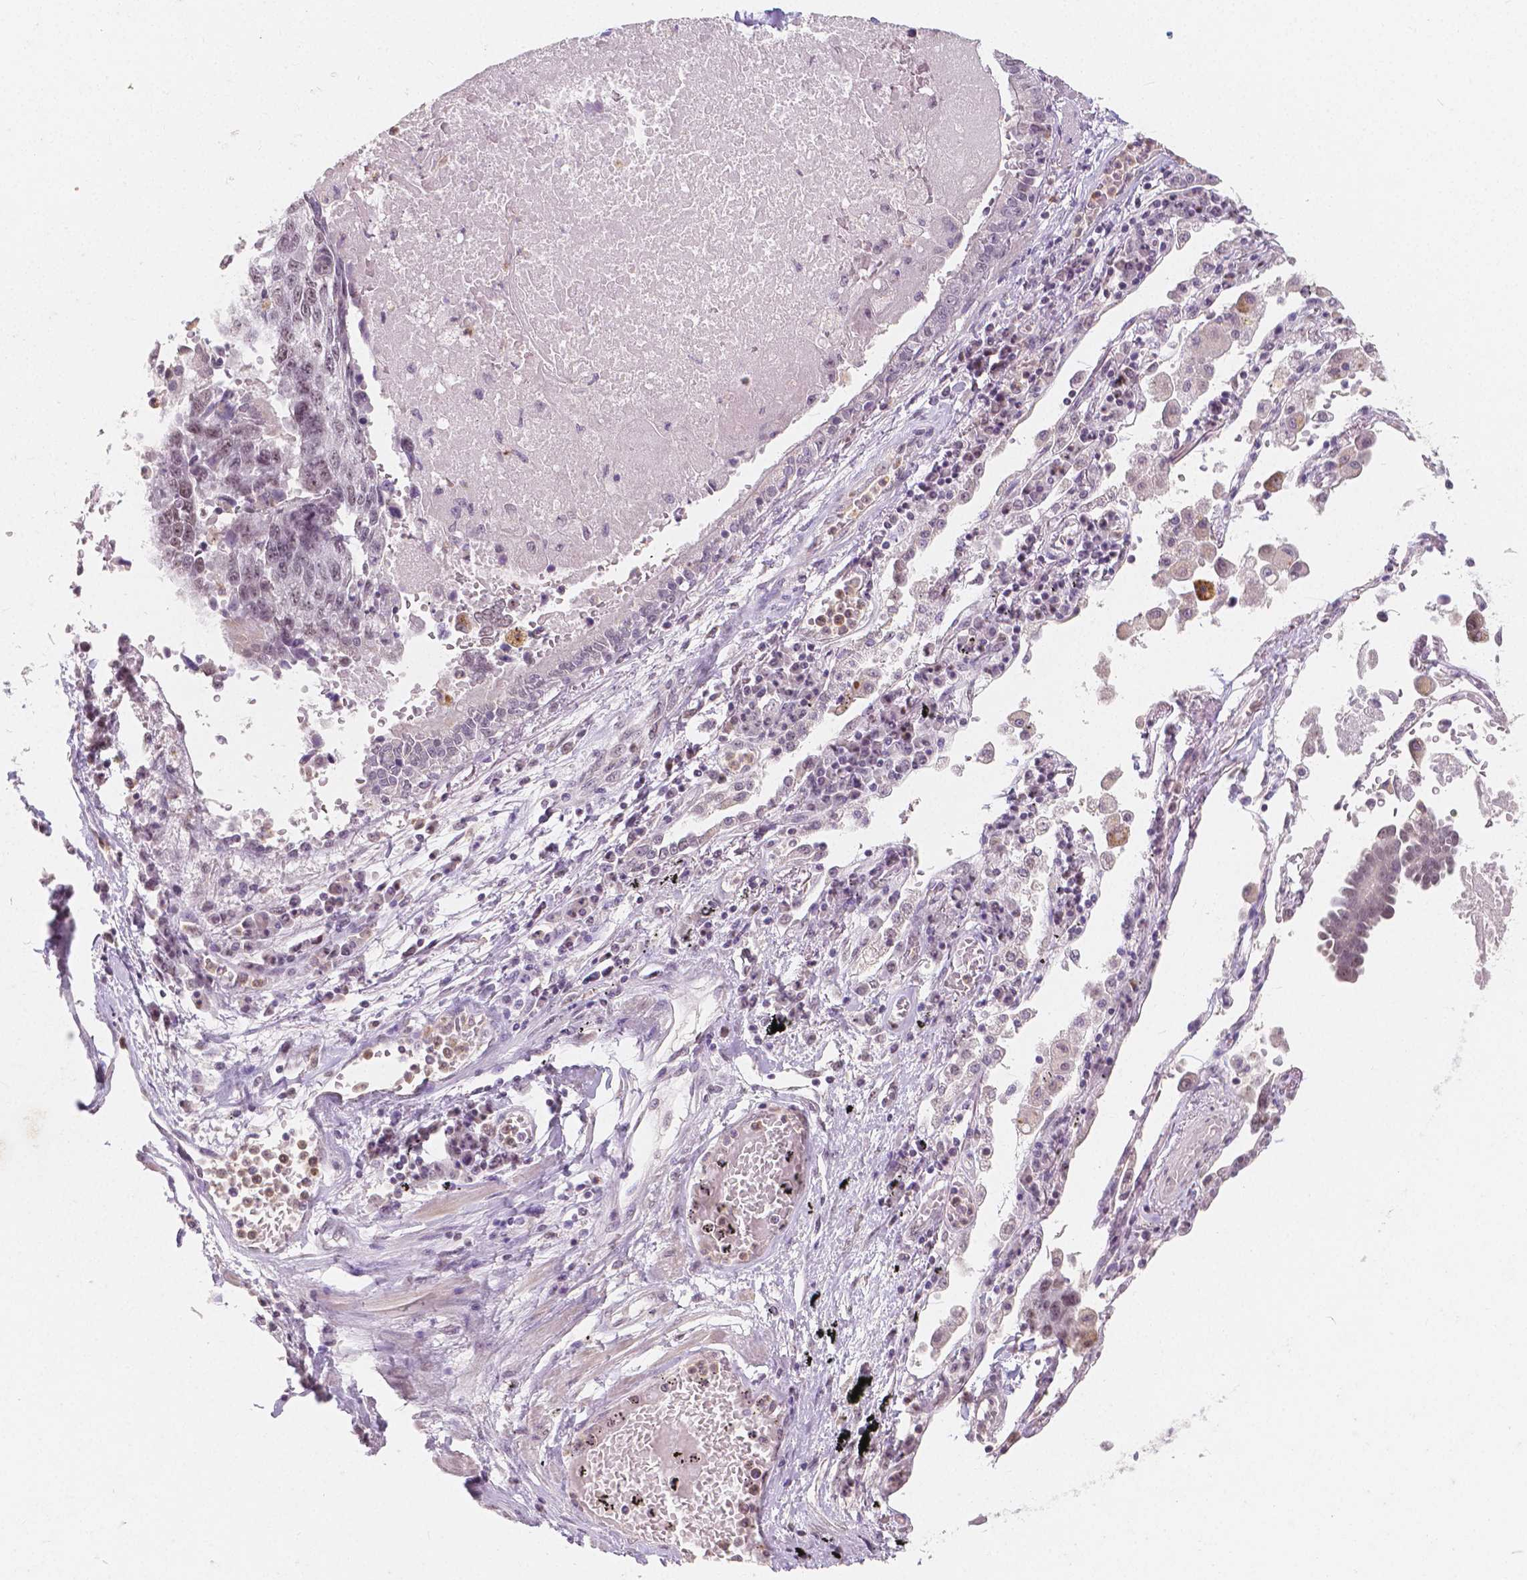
{"staining": {"intensity": "weak", "quantity": "<25%", "location": "nuclear"}, "tissue": "lung cancer", "cell_type": "Tumor cells", "image_type": "cancer", "snomed": [{"axis": "morphology", "description": "Squamous cell carcinoma, NOS"}, {"axis": "topography", "description": "Lung"}], "caption": "IHC micrograph of lung cancer (squamous cell carcinoma) stained for a protein (brown), which exhibits no positivity in tumor cells.", "gene": "NOLC1", "patient": {"sex": "male", "age": 73}}